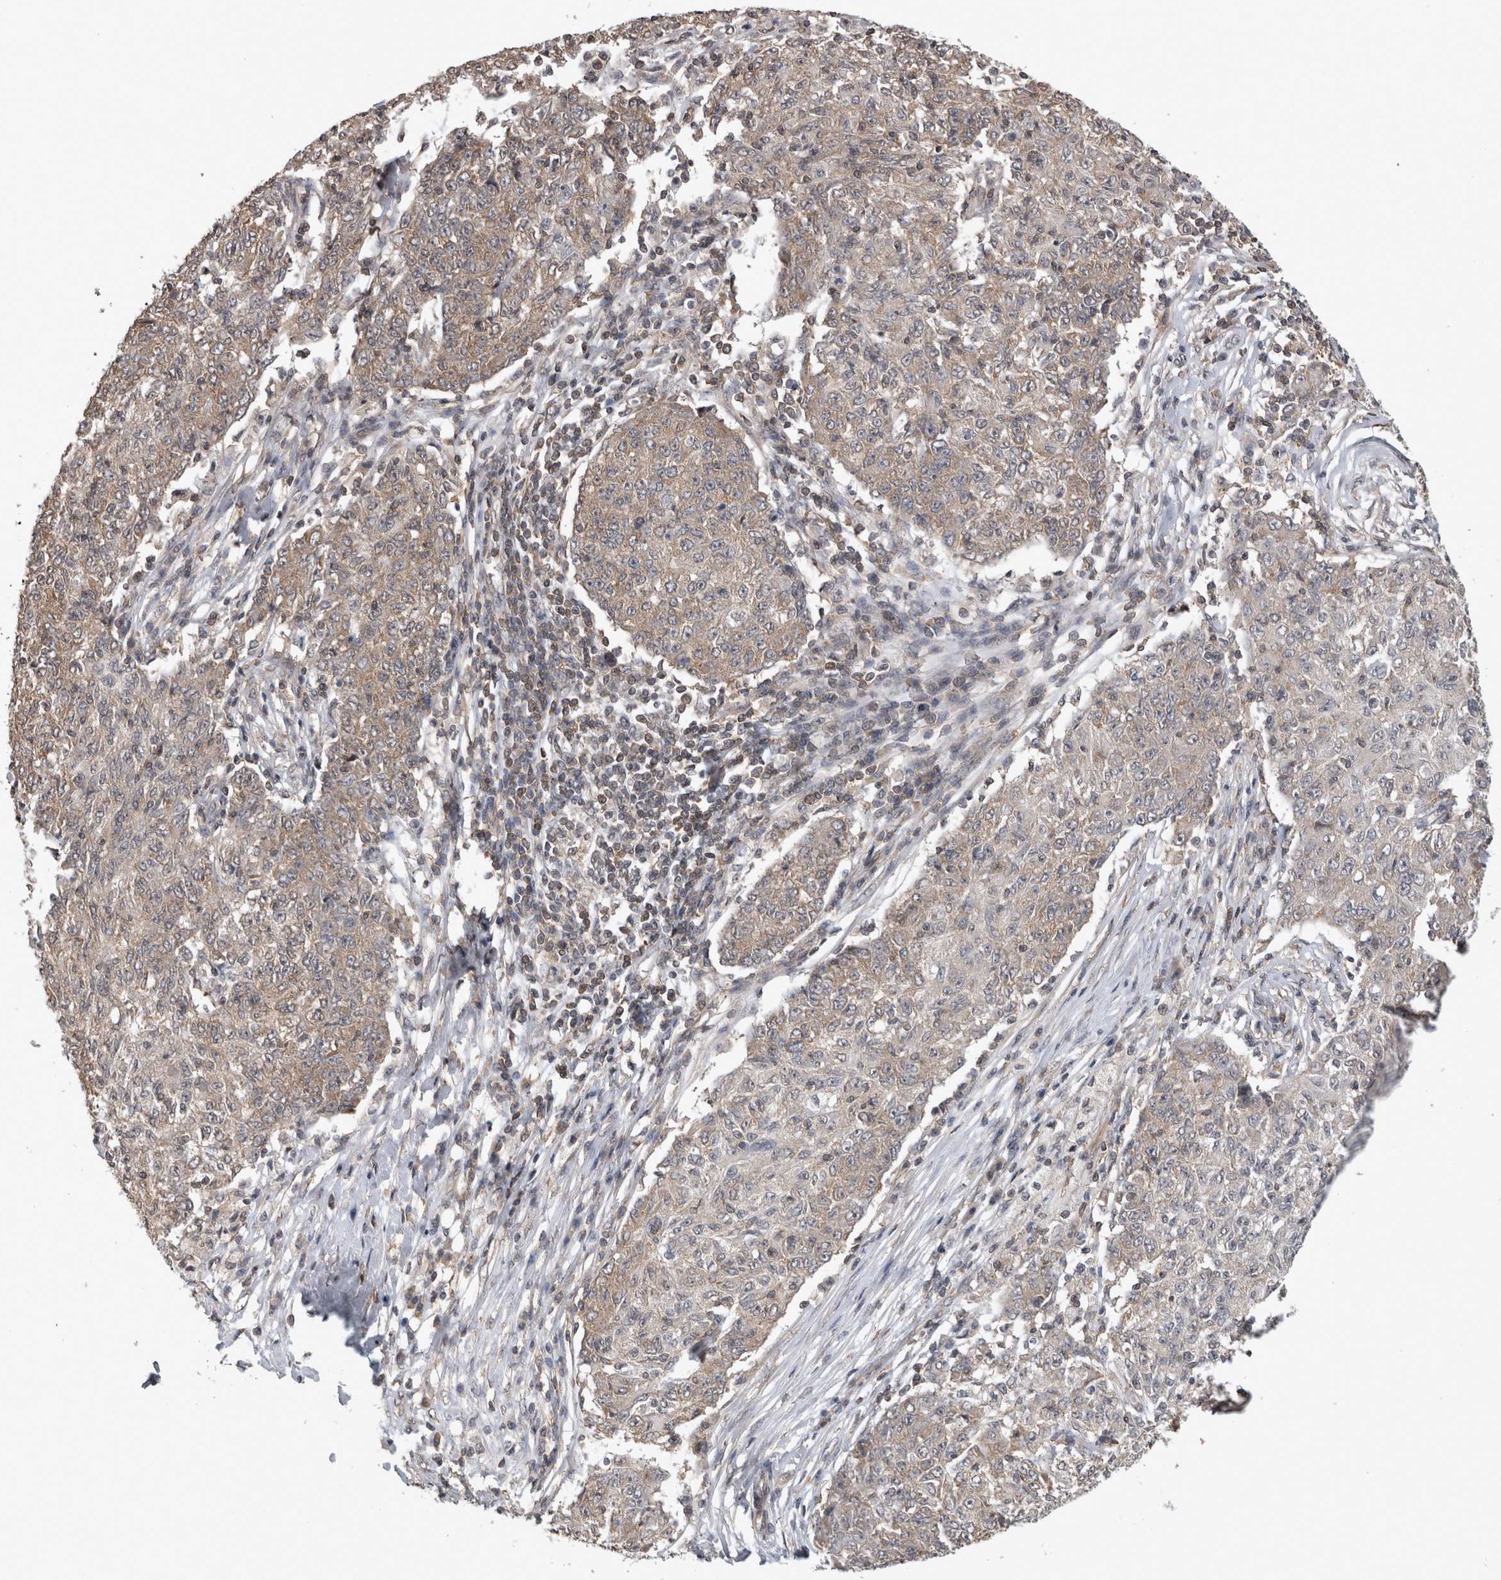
{"staining": {"intensity": "weak", "quantity": "25%-75%", "location": "cytoplasmic/membranous"}, "tissue": "ovarian cancer", "cell_type": "Tumor cells", "image_type": "cancer", "snomed": [{"axis": "morphology", "description": "Carcinoma, endometroid"}, {"axis": "topography", "description": "Ovary"}], "caption": "Immunohistochemistry (IHC) image of neoplastic tissue: ovarian cancer stained using immunohistochemistry reveals low levels of weak protein expression localized specifically in the cytoplasmic/membranous of tumor cells, appearing as a cytoplasmic/membranous brown color.", "gene": "ATXN2", "patient": {"sex": "female", "age": 42}}